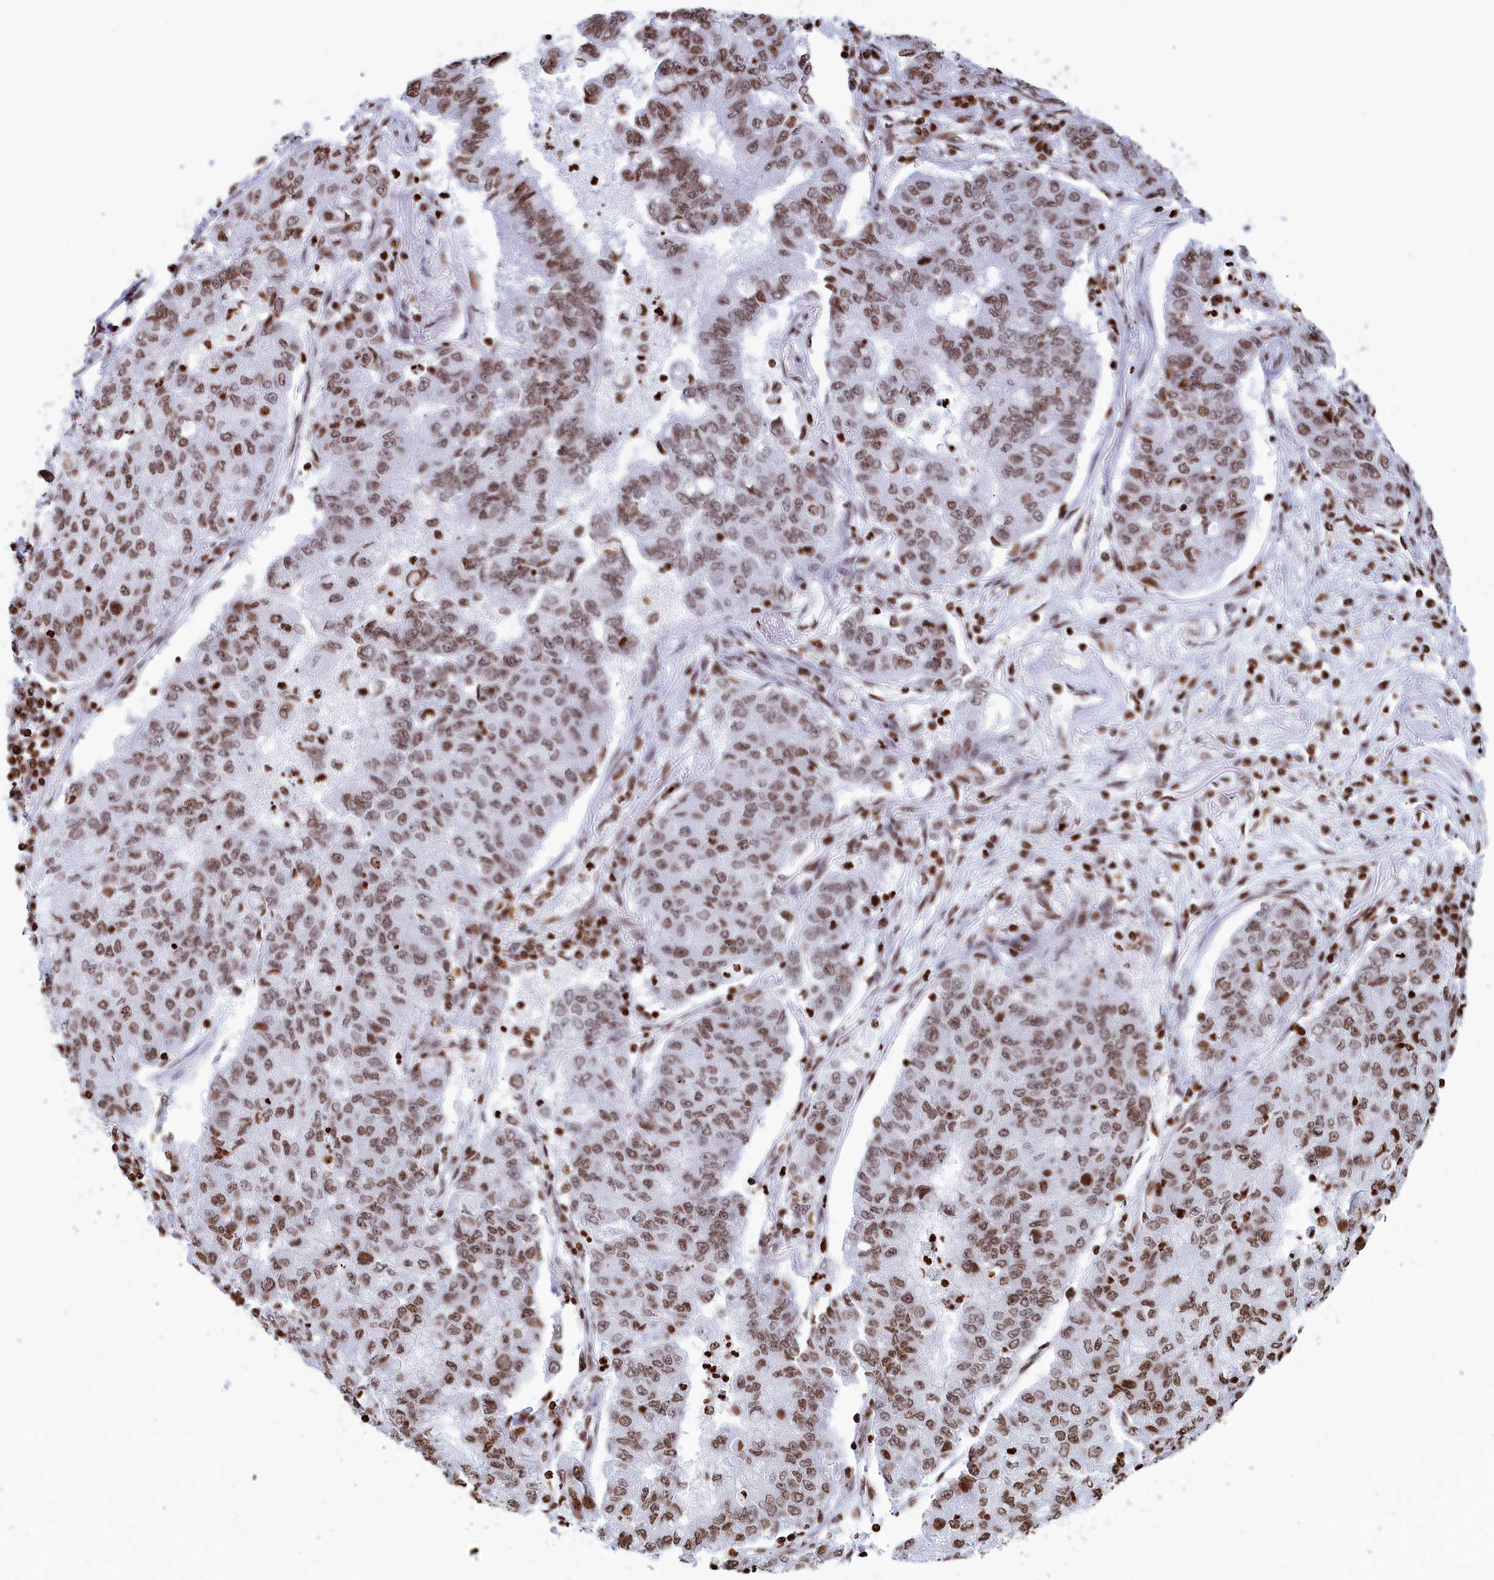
{"staining": {"intensity": "moderate", "quantity": ">75%", "location": "nuclear"}, "tissue": "lung cancer", "cell_type": "Tumor cells", "image_type": "cancer", "snomed": [{"axis": "morphology", "description": "Squamous cell carcinoma, NOS"}, {"axis": "topography", "description": "Lung"}], "caption": "An image of lung squamous cell carcinoma stained for a protein reveals moderate nuclear brown staining in tumor cells.", "gene": "APOBEC3A", "patient": {"sex": "male", "age": 74}}